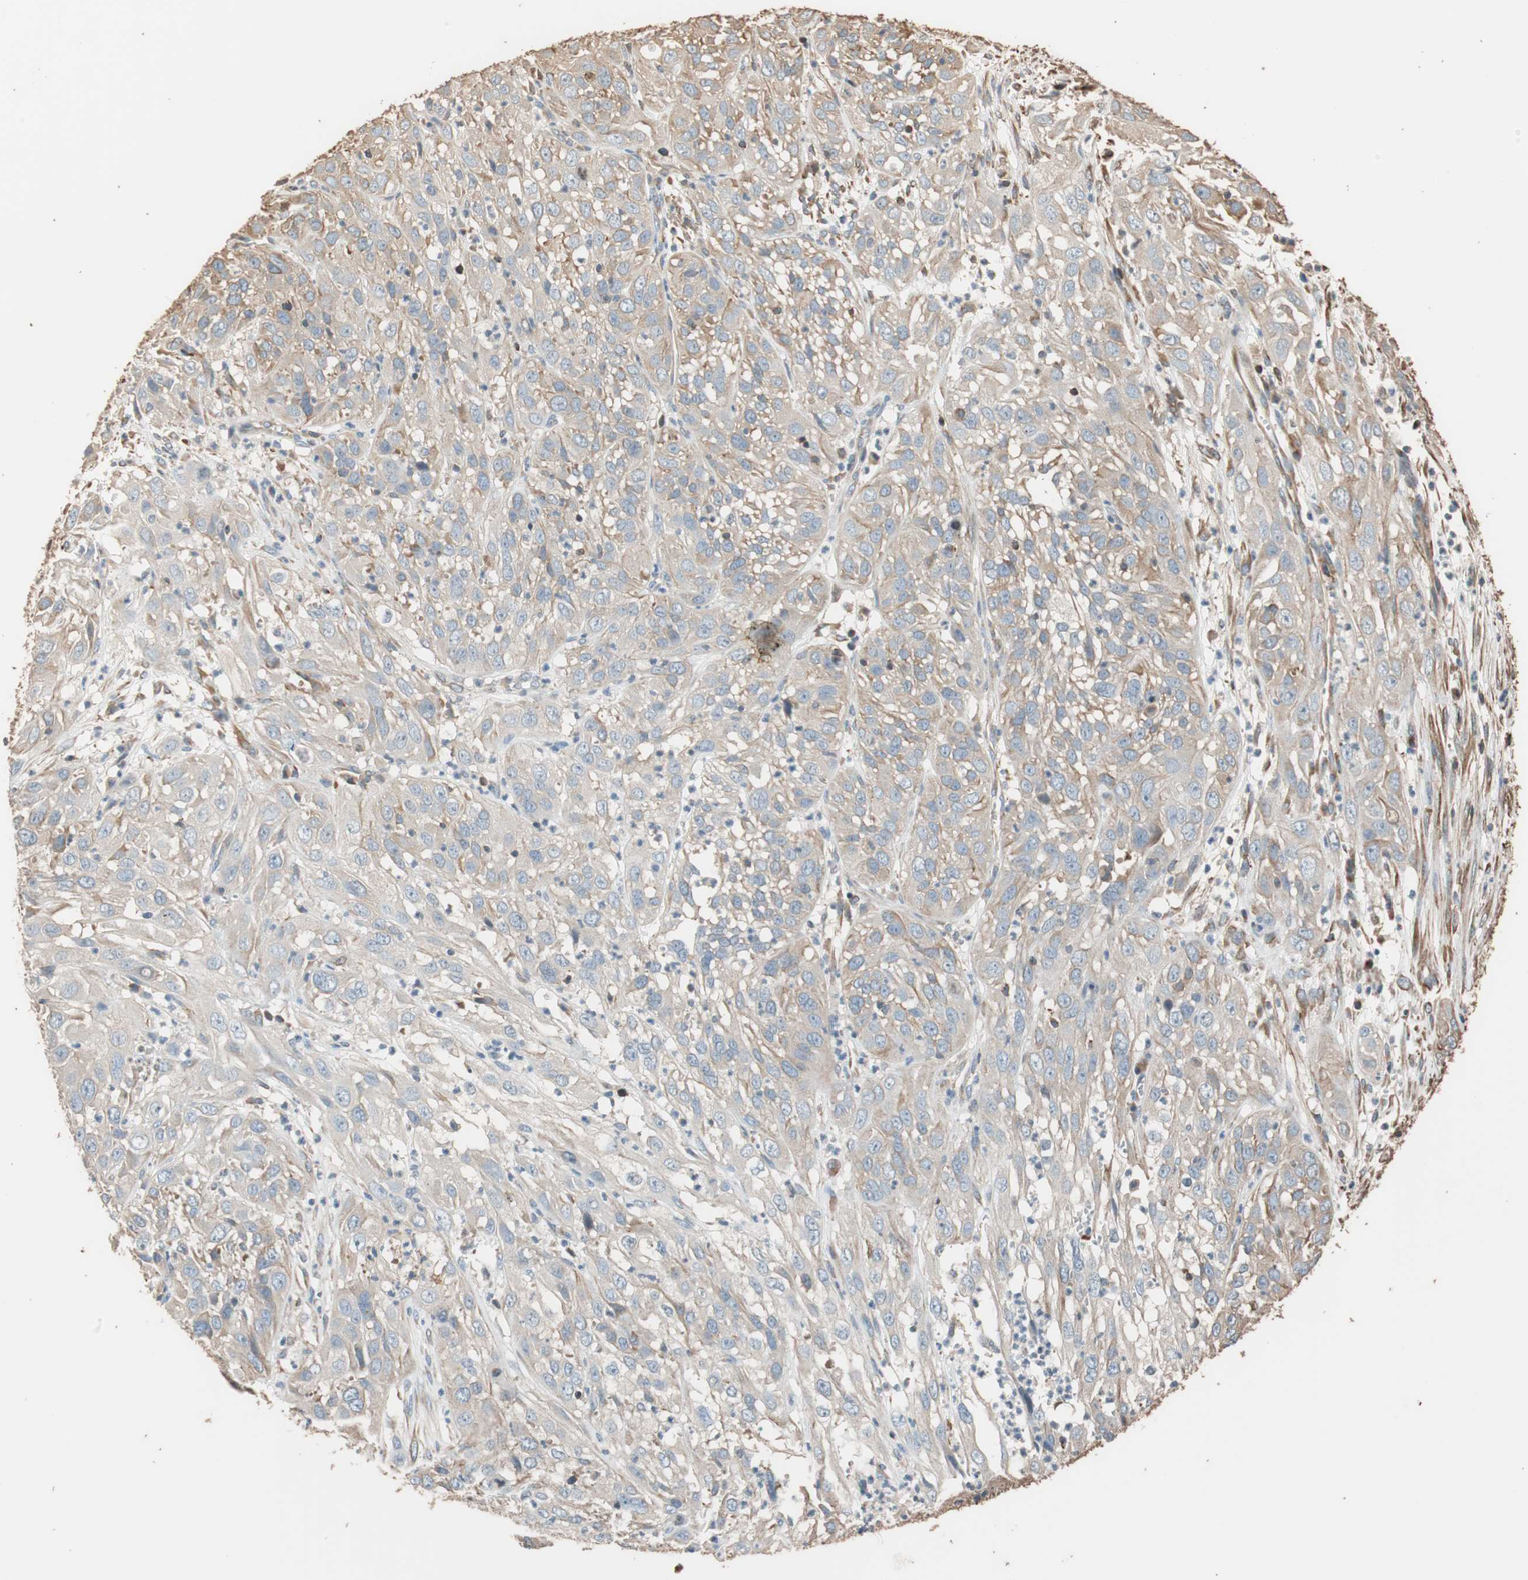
{"staining": {"intensity": "weak", "quantity": "25%-75%", "location": "cytoplasmic/membranous"}, "tissue": "cervical cancer", "cell_type": "Tumor cells", "image_type": "cancer", "snomed": [{"axis": "morphology", "description": "Squamous cell carcinoma, NOS"}, {"axis": "topography", "description": "Cervix"}], "caption": "IHC staining of cervical squamous cell carcinoma, which displays low levels of weak cytoplasmic/membranous positivity in about 25%-75% of tumor cells indicating weak cytoplasmic/membranous protein expression. The staining was performed using DAB (brown) for protein detection and nuclei were counterstained in hematoxylin (blue).", "gene": "TUBB", "patient": {"sex": "female", "age": 32}}